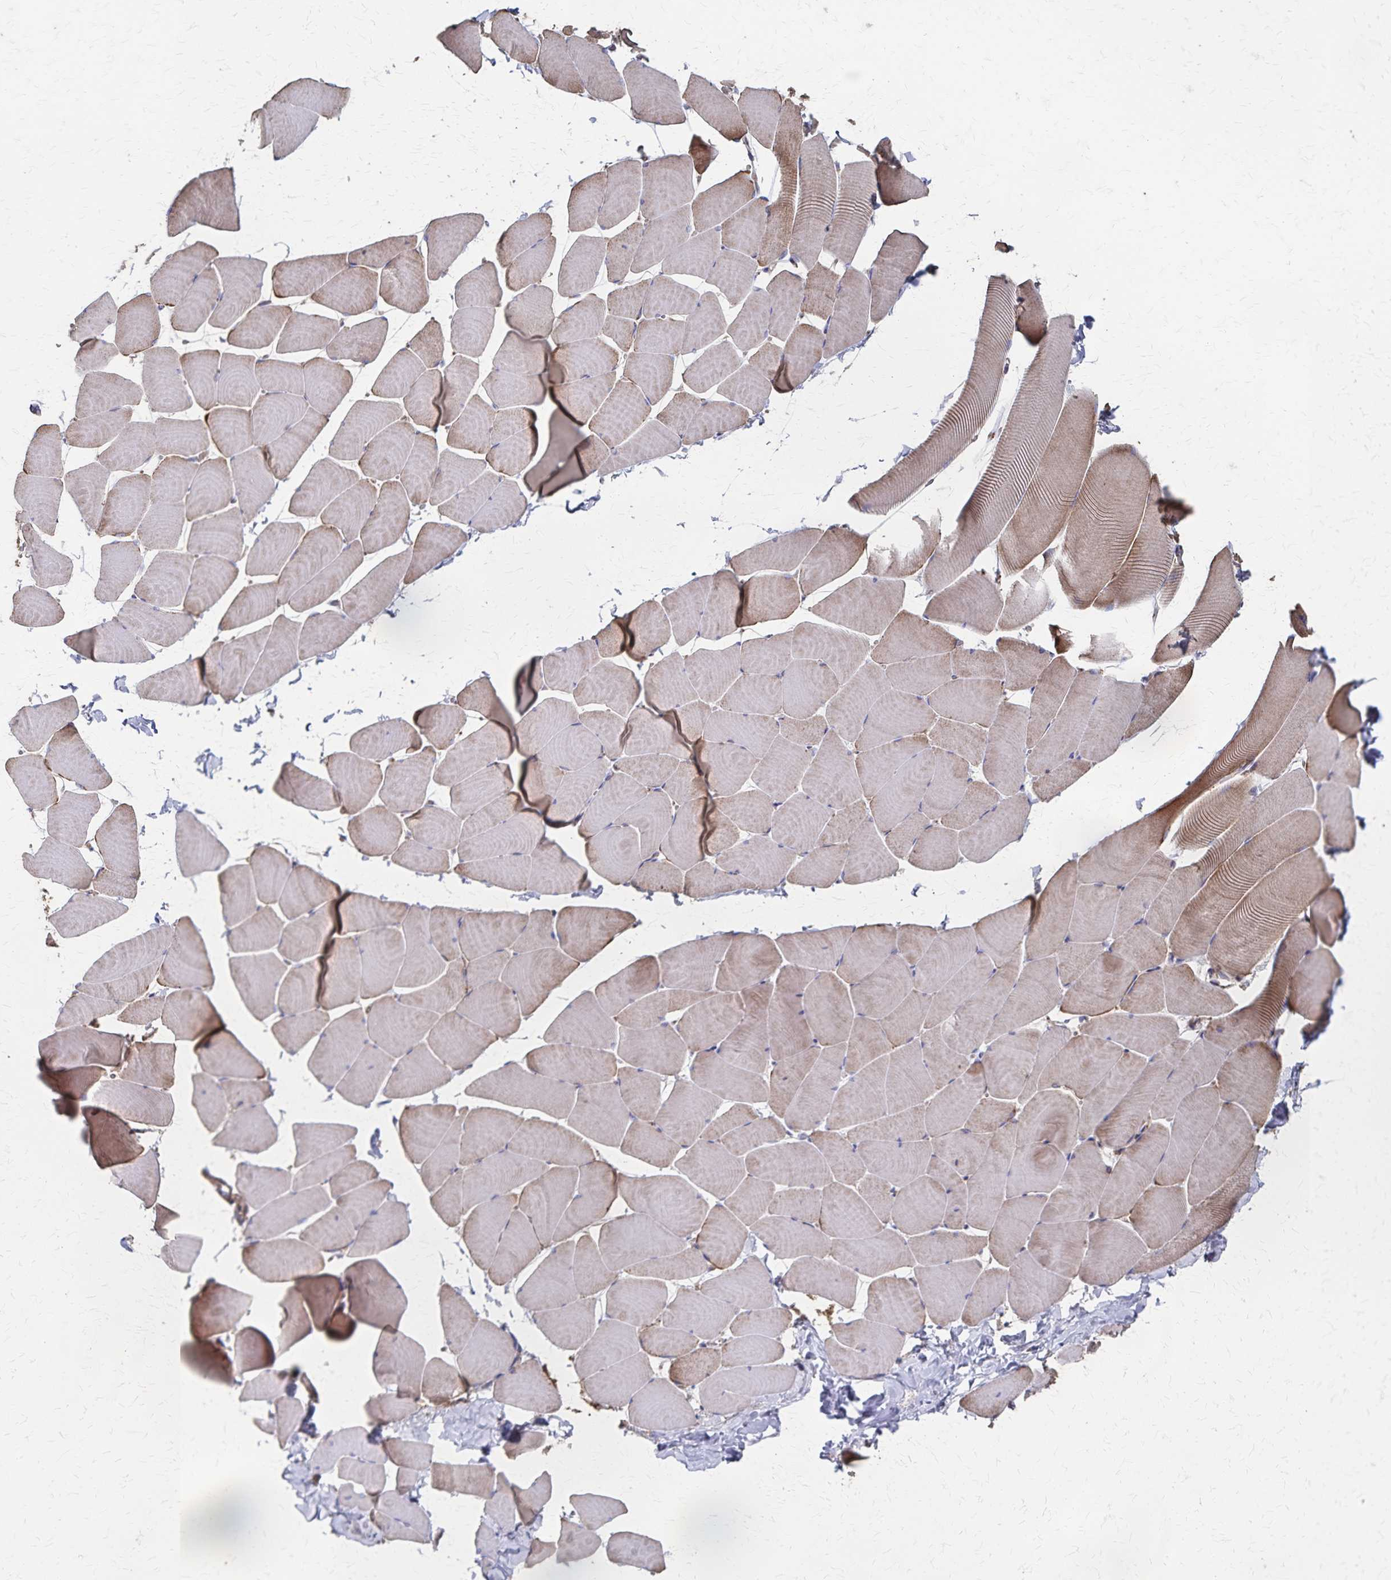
{"staining": {"intensity": "moderate", "quantity": "25%-75%", "location": "cytoplasmic/membranous"}, "tissue": "skeletal muscle", "cell_type": "Myocytes", "image_type": "normal", "snomed": [{"axis": "morphology", "description": "Normal tissue, NOS"}, {"axis": "topography", "description": "Skeletal muscle"}], "caption": "Immunohistochemical staining of benign human skeletal muscle exhibits moderate cytoplasmic/membranous protein expression in approximately 25%-75% of myocytes.", "gene": "PGAP2", "patient": {"sex": "male", "age": 25}}